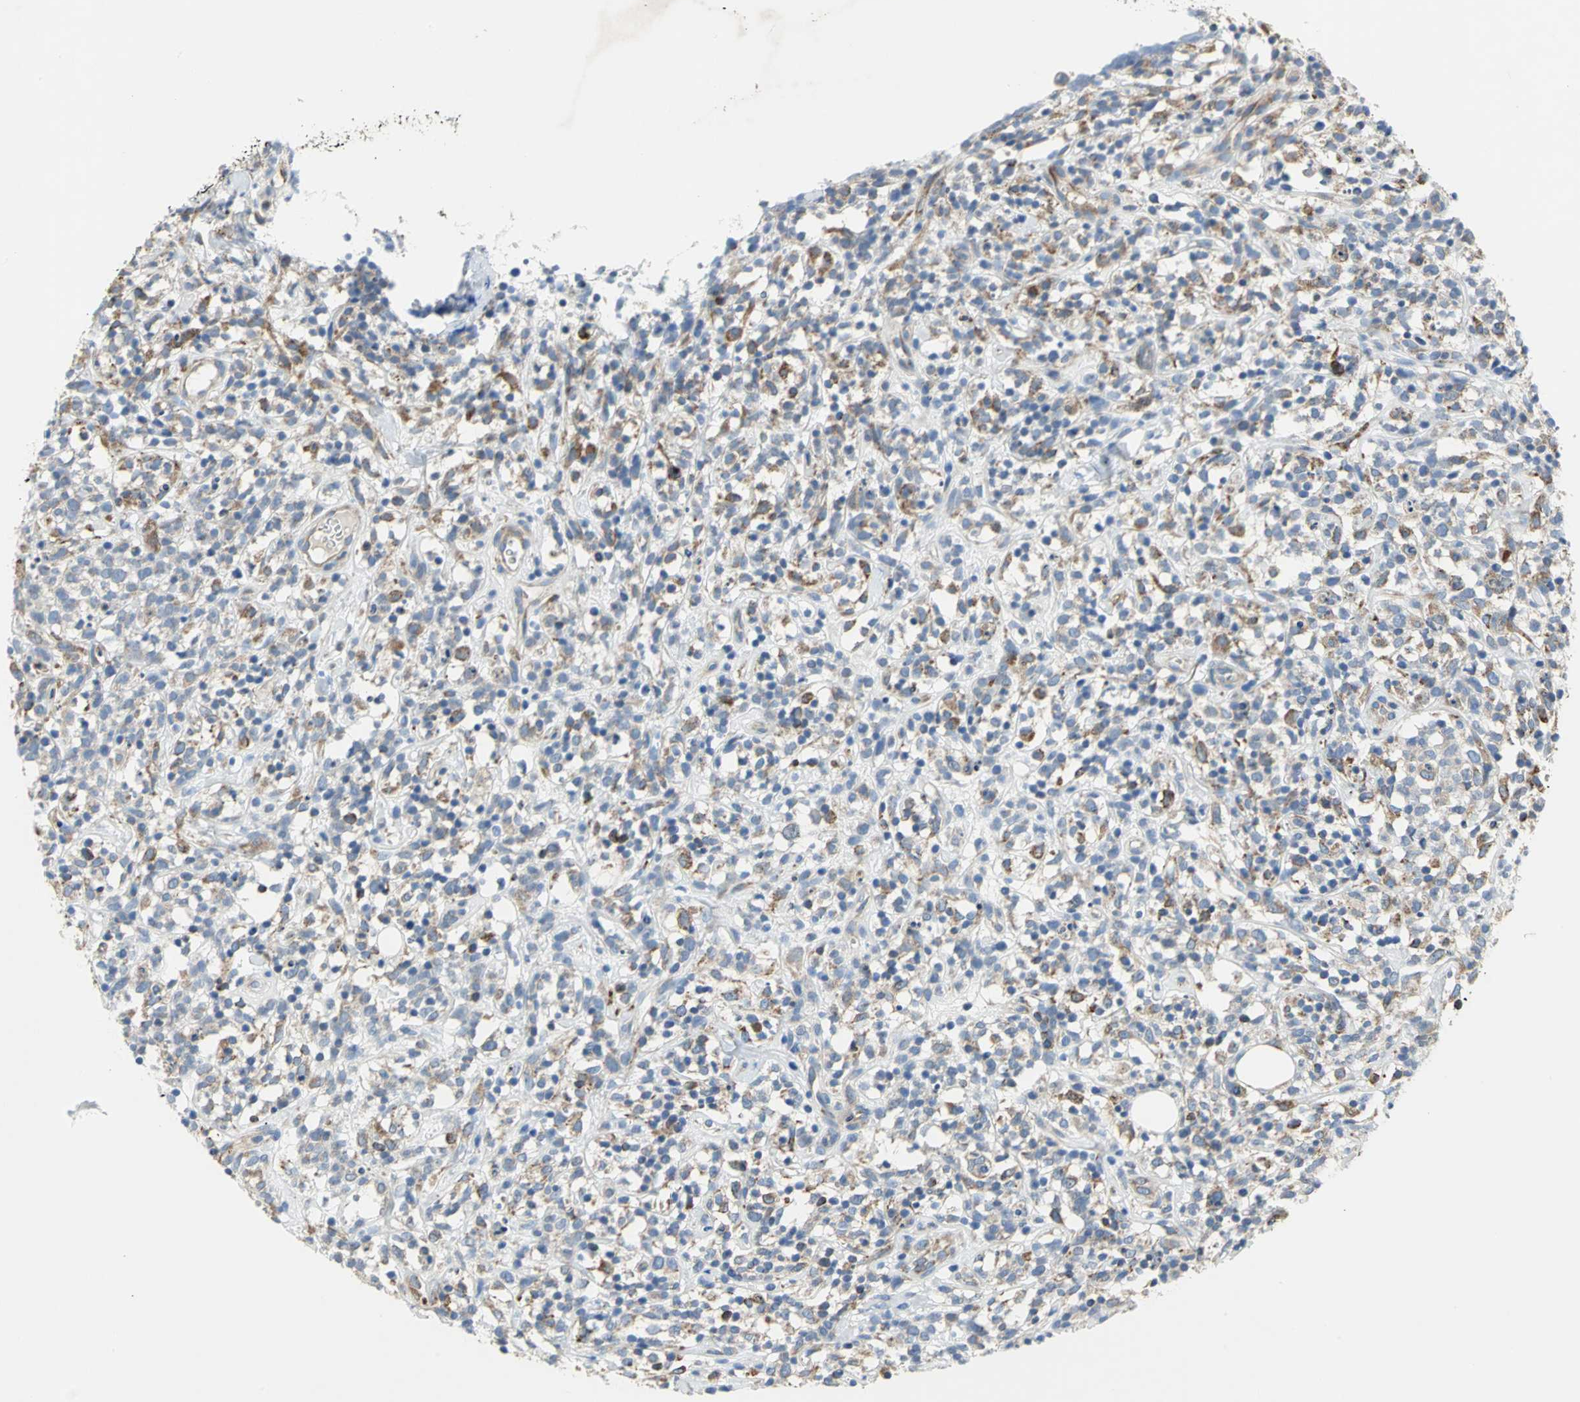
{"staining": {"intensity": "moderate", "quantity": ">75%", "location": "cytoplasmic/membranous"}, "tissue": "lymphoma", "cell_type": "Tumor cells", "image_type": "cancer", "snomed": [{"axis": "morphology", "description": "Malignant lymphoma, non-Hodgkin's type, High grade"}, {"axis": "topography", "description": "Lymph node"}], "caption": "This is a micrograph of immunohistochemistry (IHC) staining of lymphoma, which shows moderate staining in the cytoplasmic/membranous of tumor cells.", "gene": "TULP4", "patient": {"sex": "female", "age": 73}}